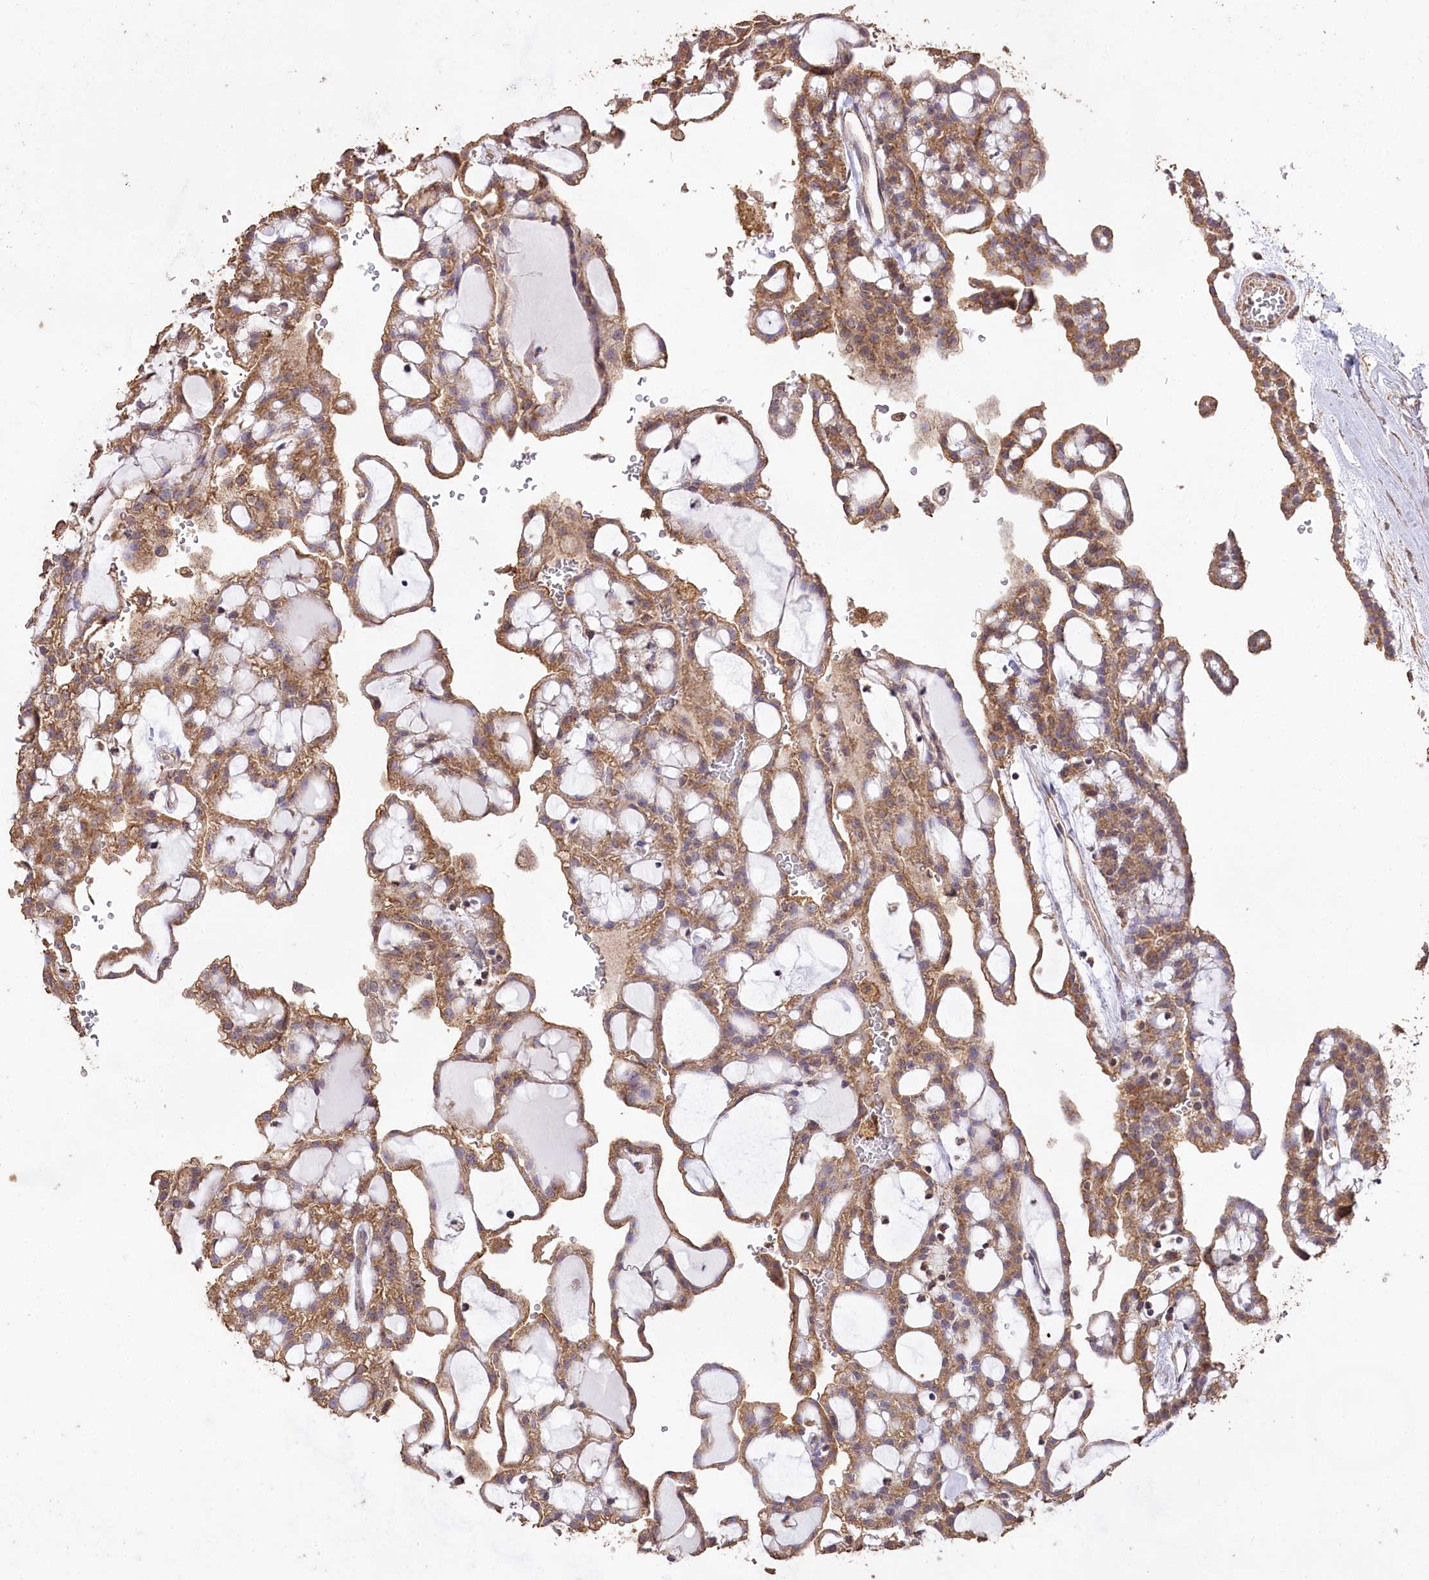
{"staining": {"intensity": "moderate", "quantity": ">75%", "location": "cytoplasmic/membranous"}, "tissue": "renal cancer", "cell_type": "Tumor cells", "image_type": "cancer", "snomed": [{"axis": "morphology", "description": "Adenocarcinoma, NOS"}, {"axis": "topography", "description": "Kidney"}], "caption": "A histopathology image of renal cancer stained for a protein displays moderate cytoplasmic/membranous brown staining in tumor cells. (DAB IHC with brightfield microscopy, high magnification).", "gene": "IREB2", "patient": {"sex": "male", "age": 63}}